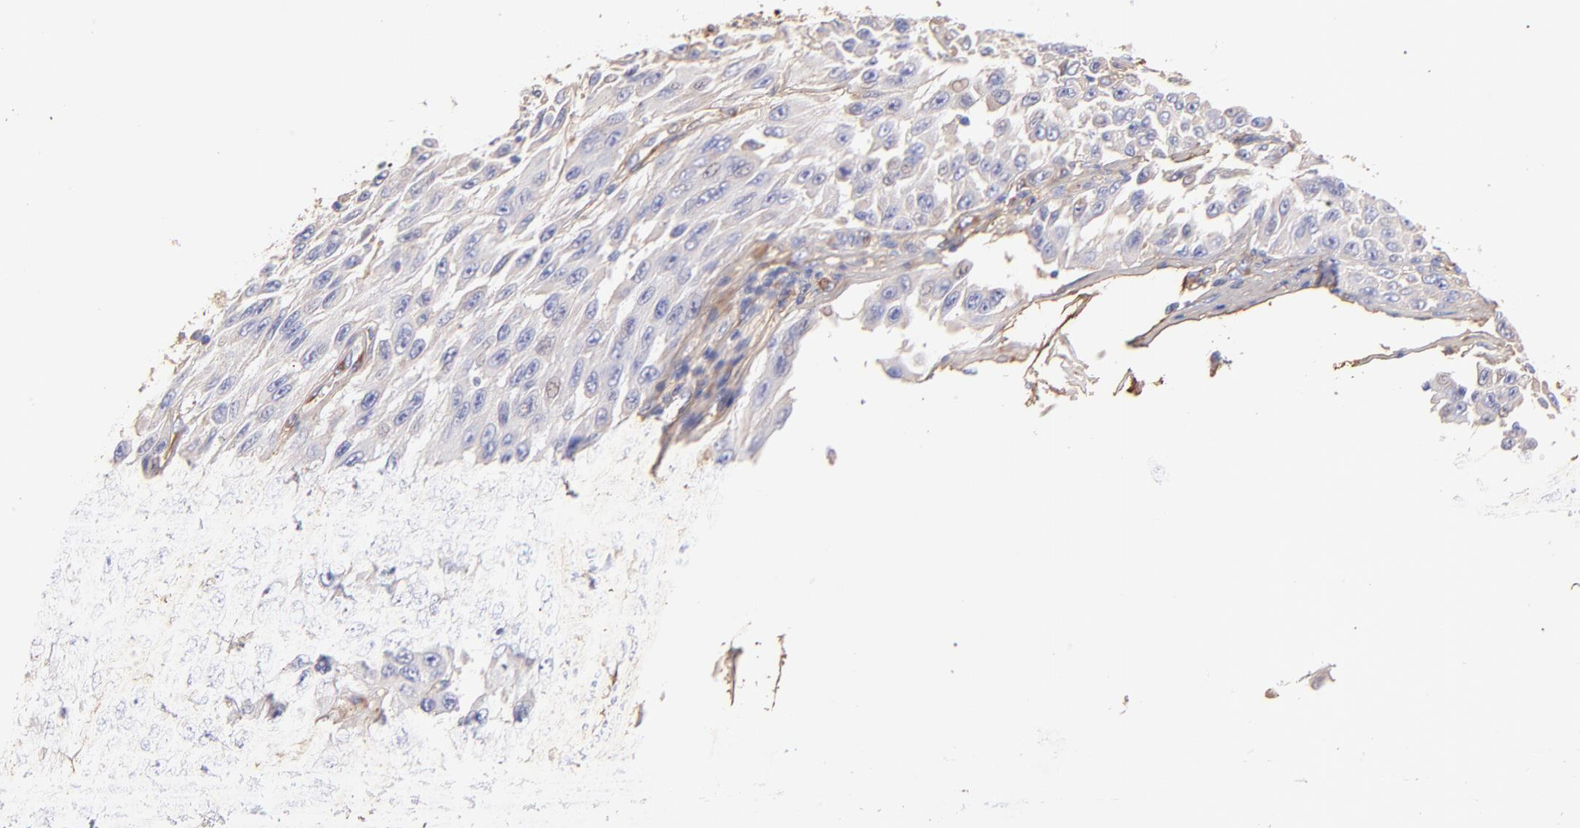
{"staining": {"intensity": "negative", "quantity": "none", "location": "none"}, "tissue": "melanoma", "cell_type": "Tumor cells", "image_type": "cancer", "snomed": [{"axis": "morphology", "description": "Malignant melanoma, NOS"}, {"axis": "topography", "description": "Skin"}], "caption": "Image shows no significant protein staining in tumor cells of melanoma.", "gene": "BGN", "patient": {"sex": "male", "age": 30}}